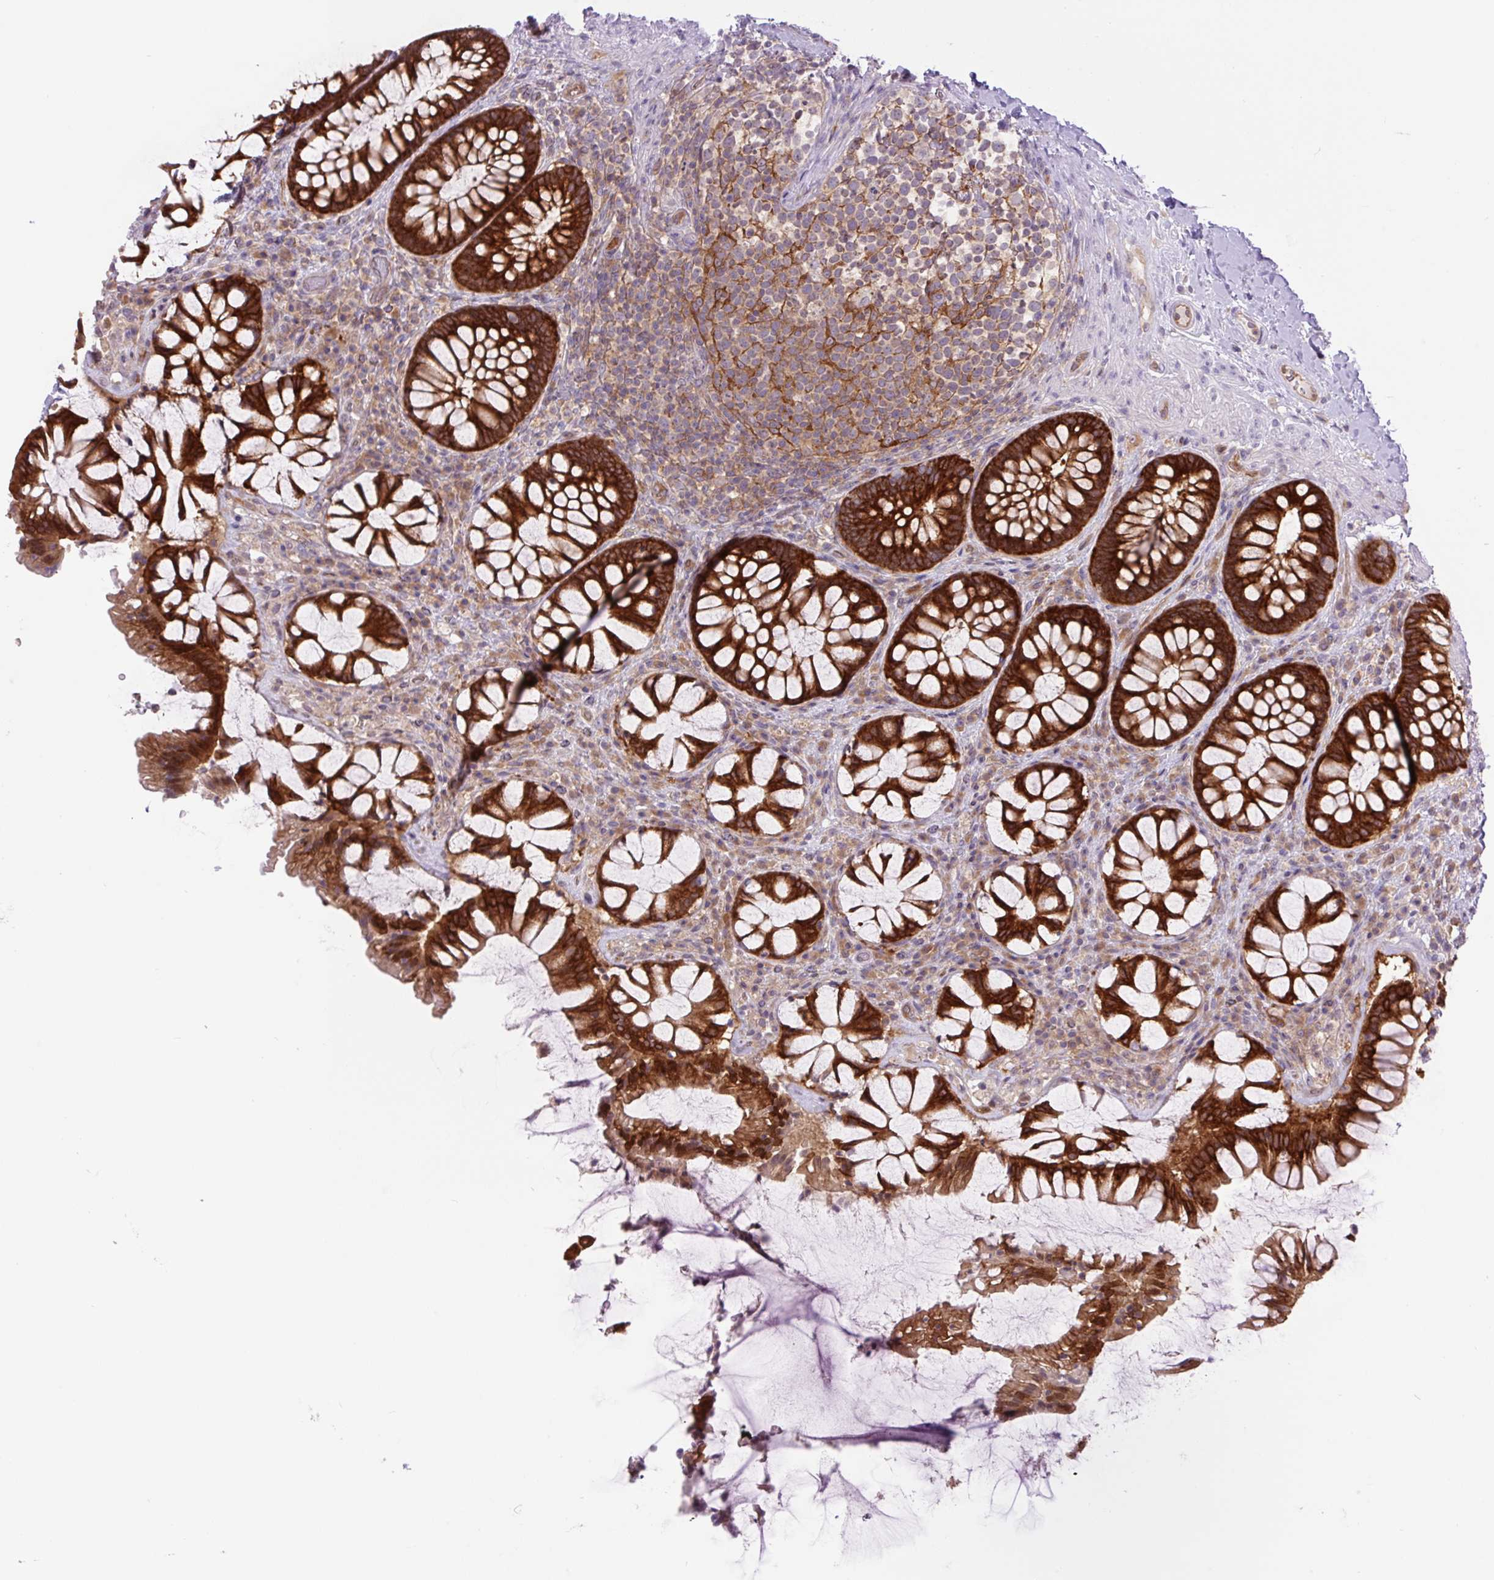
{"staining": {"intensity": "strong", "quantity": ">75%", "location": "cytoplasmic/membranous"}, "tissue": "rectum", "cell_type": "Glandular cells", "image_type": "normal", "snomed": [{"axis": "morphology", "description": "Normal tissue, NOS"}, {"axis": "topography", "description": "Rectum"}], "caption": "A brown stain labels strong cytoplasmic/membranous expression of a protein in glandular cells of normal rectum. Nuclei are stained in blue.", "gene": "MINK1", "patient": {"sex": "female", "age": 58}}